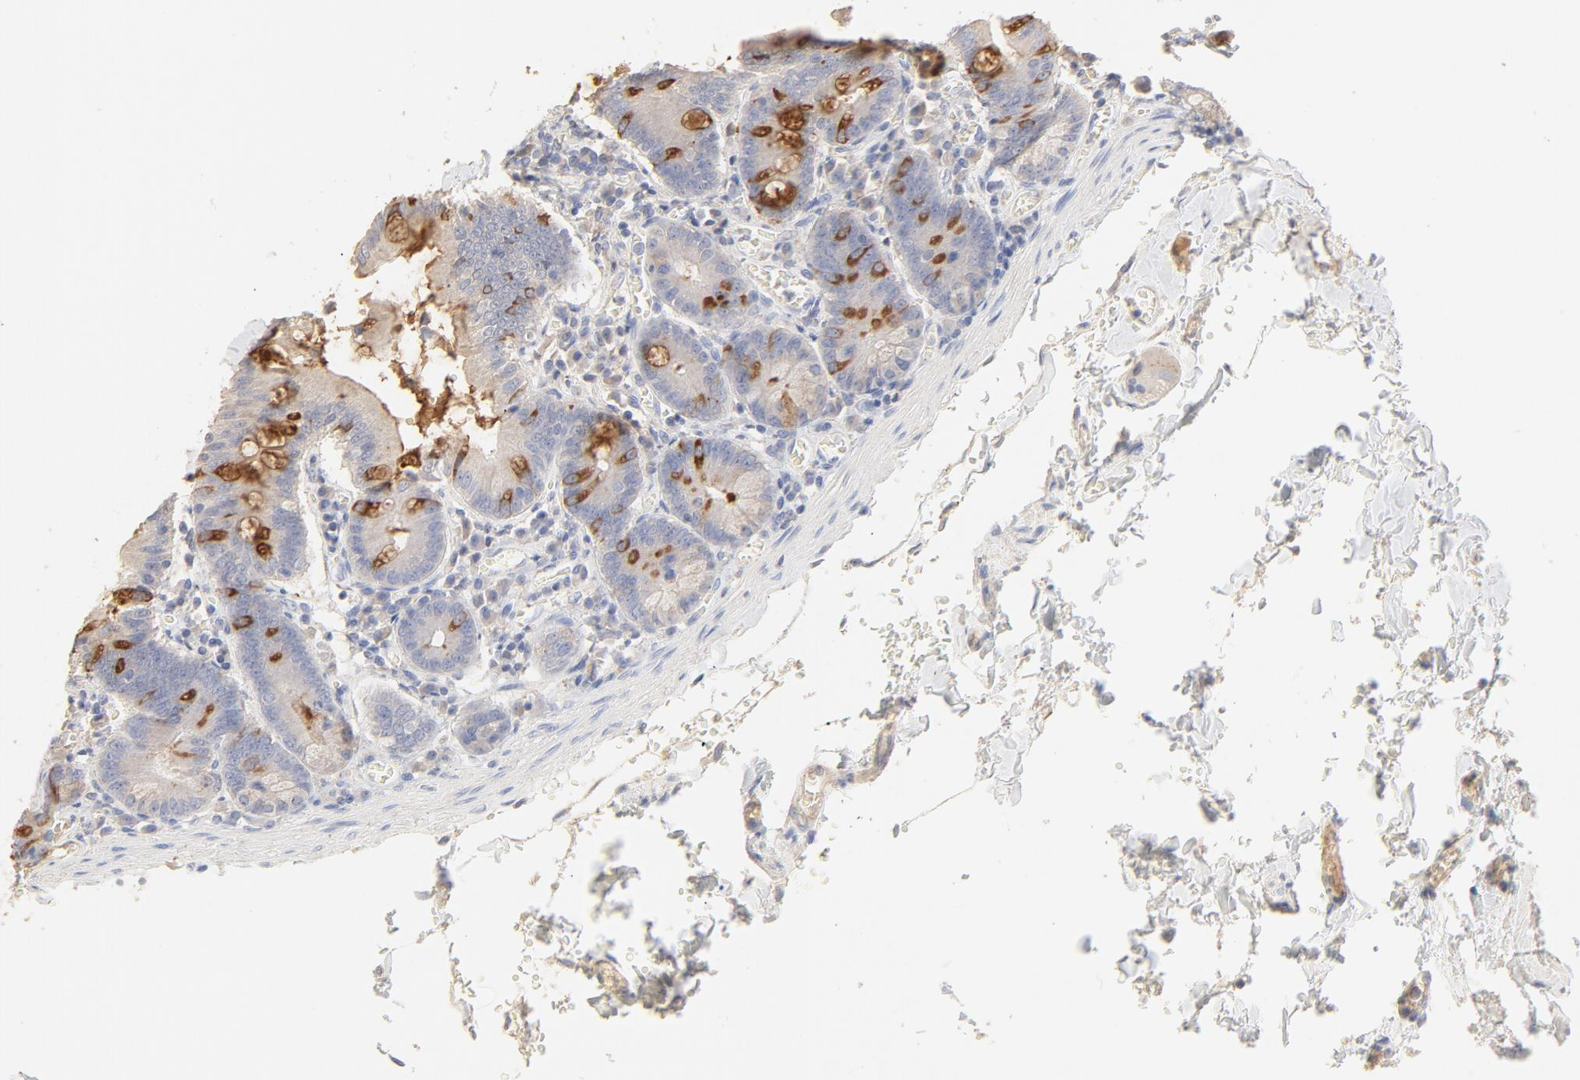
{"staining": {"intensity": "moderate", "quantity": "25%-75%", "location": "cytoplasmic/membranous"}, "tissue": "small intestine", "cell_type": "Glandular cells", "image_type": "normal", "snomed": [{"axis": "morphology", "description": "Normal tissue, NOS"}, {"axis": "topography", "description": "Small intestine"}], "caption": "Glandular cells display medium levels of moderate cytoplasmic/membranous expression in about 25%-75% of cells in unremarkable human small intestine. (DAB (3,3'-diaminobenzidine) = brown stain, brightfield microscopy at high magnification).", "gene": "FCGBP", "patient": {"sex": "male", "age": 71}}